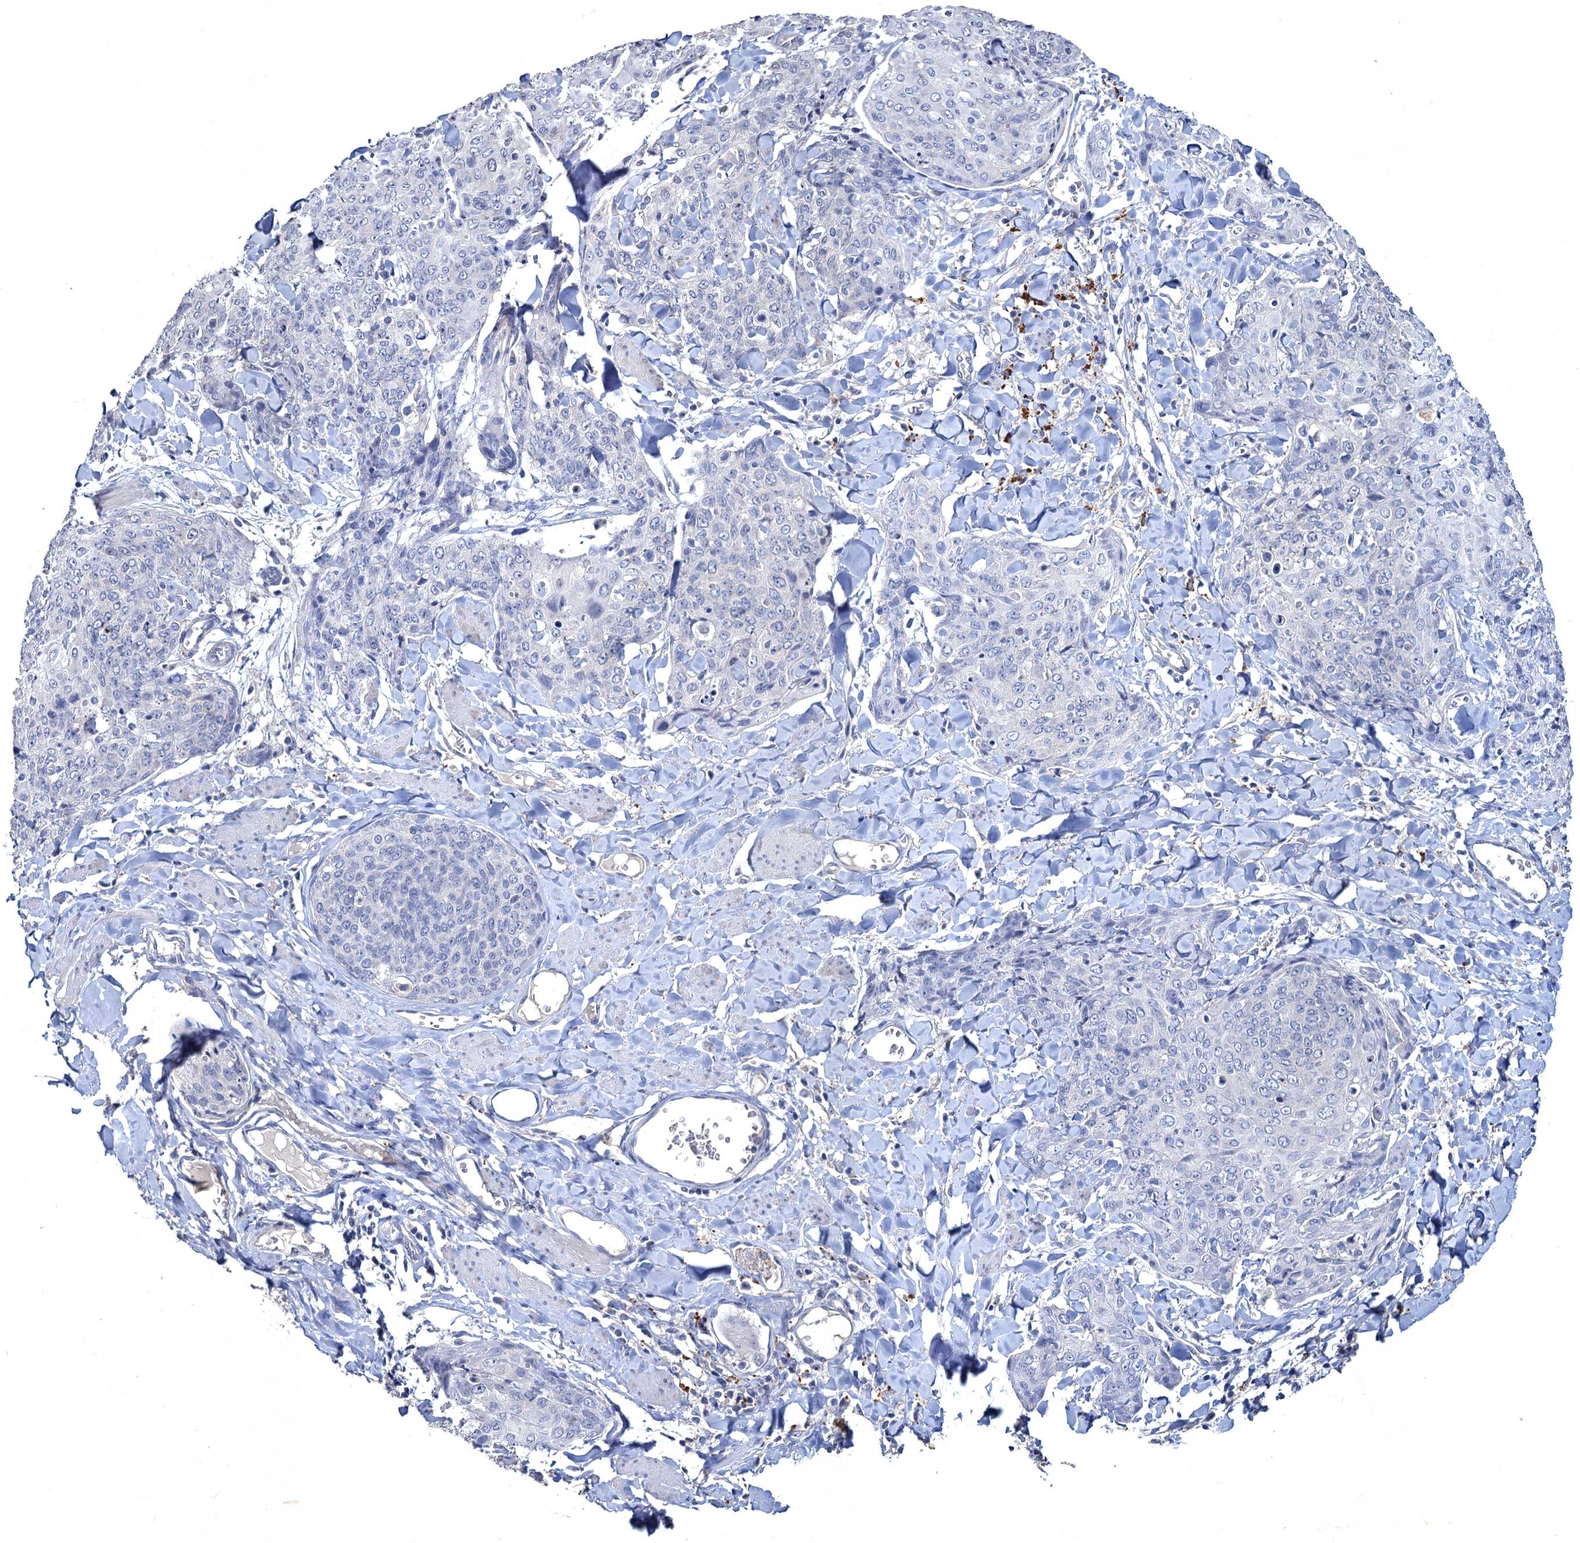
{"staining": {"intensity": "negative", "quantity": "none", "location": "none"}, "tissue": "skin cancer", "cell_type": "Tumor cells", "image_type": "cancer", "snomed": [{"axis": "morphology", "description": "Squamous cell carcinoma, NOS"}, {"axis": "topography", "description": "Skin"}, {"axis": "topography", "description": "Vulva"}], "caption": "Immunohistochemical staining of skin squamous cell carcinoma reveals no significant expression in tumor cells.", "gene": "ATP9A", "patient": {"sex": "female", "age": 85}}